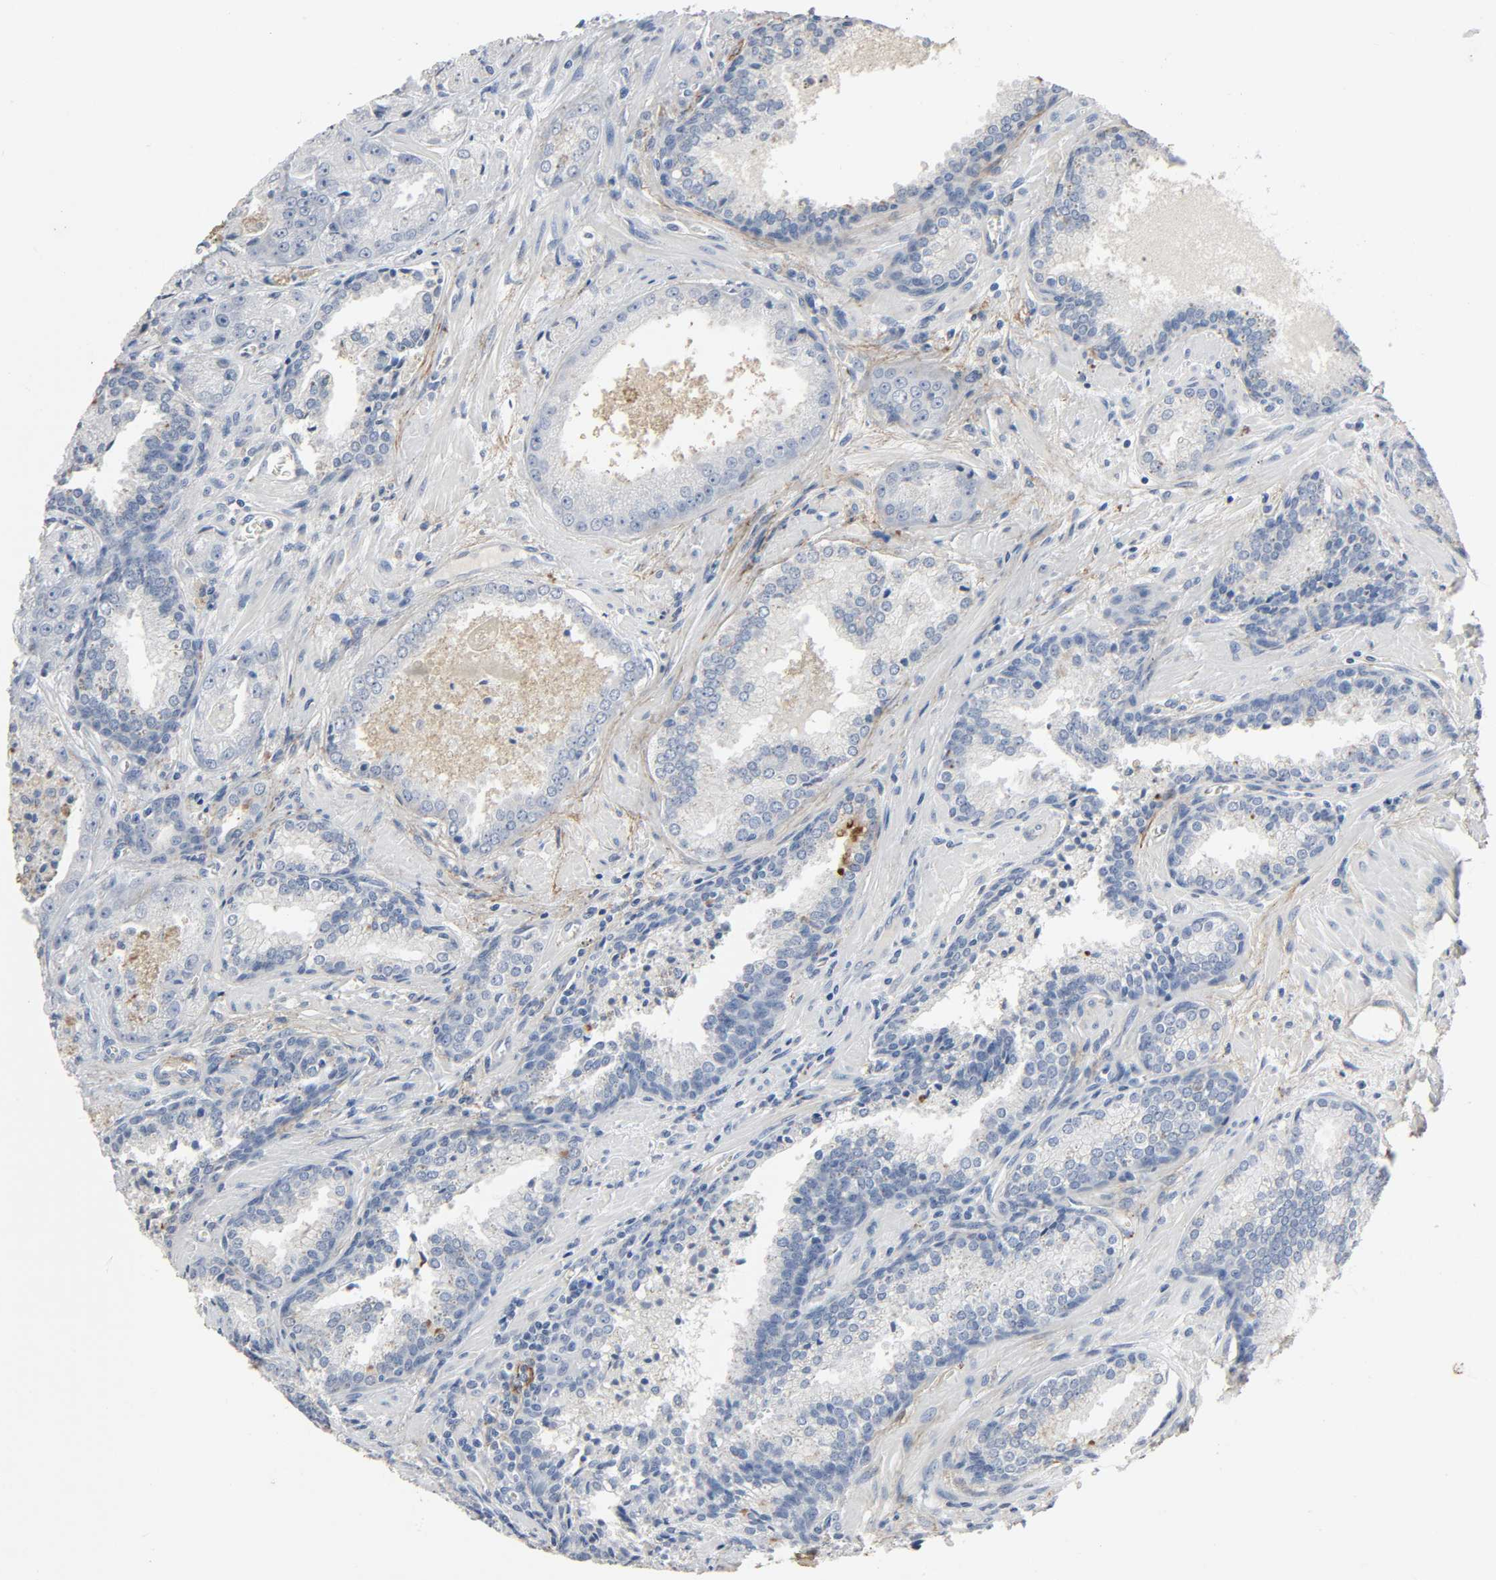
{"staining": {"intensity": "negative", "quantity": "none", "location": "none"}, "tissue": "prostate cancer", "cell_type": "Tumor cells", "image_type": "cancer", "snomed": [{"axis": "morphology", "description": "Adenocarcinoma, Low grade"}, {"axis": "topography", "description": "Prostate"}], "caption": "Human low-grade adenocarcinoma (prostate) stained for a protein using immunohistochemistry (IHC) demonstrates no staining in tumor cells.", "gene": "FBLN5", "patient": {"sex": "male", "age": 60}}